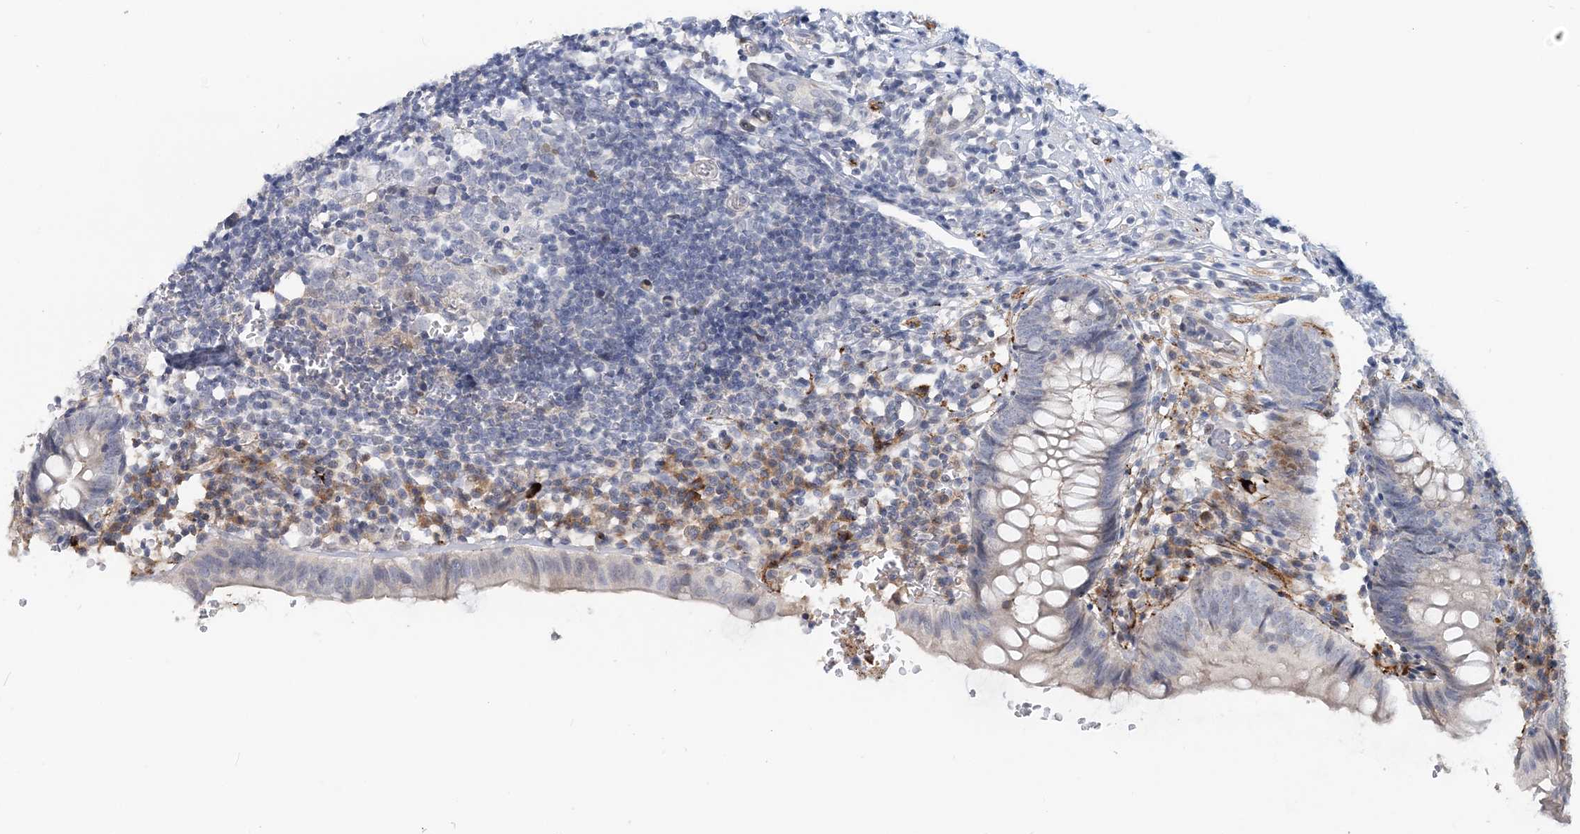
{"staining": {"intensity": "negative", "quantity": "none", "location": "none"}, "tissue": "appendix", "cell_type": "Glandular cells", "image_type": "normal", "snomed": [{"axis": "morphology", "description": "Normal tissue, NOS"}, {"axis": "topography", "description": "Appendix"}], "caption": "Protein analysis of benign appendix demonstrates no significant staining in glandular cells. The staining was performed using DAB to visualize the protein expression in brown, while the nuclei were stained in blue with hematoxylin (Magnification: 20x).", "gene": "SNED1", "patient": {"sex": "male", "age": 8}}